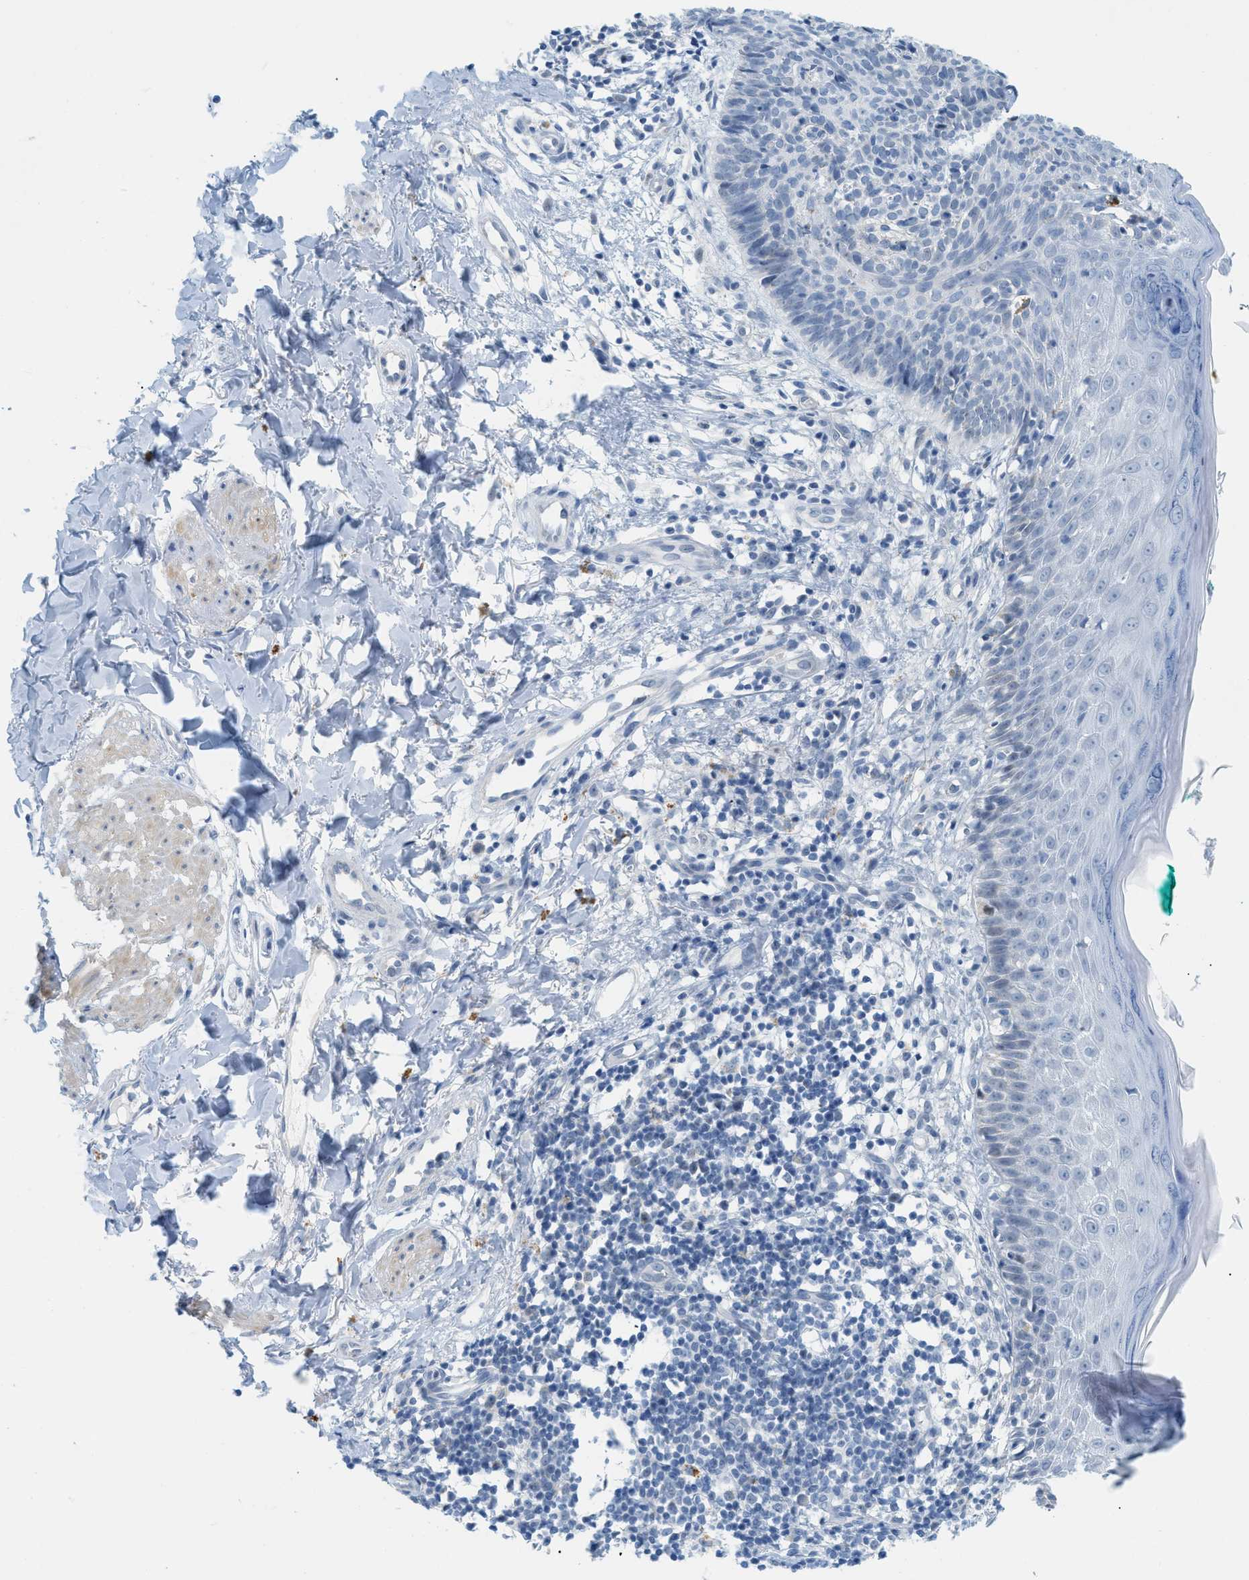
{"staining": {"intensity": "negative", "quantity": "none", "location": "none"}, "tissue": "skin cancer", "cell_type": "Tumor cells", "image_type": "cancer", "snomed": [{"axis": "morphology", "description": "Basal cell carcinoma"}, {"axis": "topography", "description": "Skin"}], "caption": "A micrograph of human skin cancer (basal cell carcinoma) is negative for staining in tumor cells. (DAB immunohistochemistry (IHC), high magnification).", "gene": "HLTF", "patient": {"sex": "male", "age": 60}}